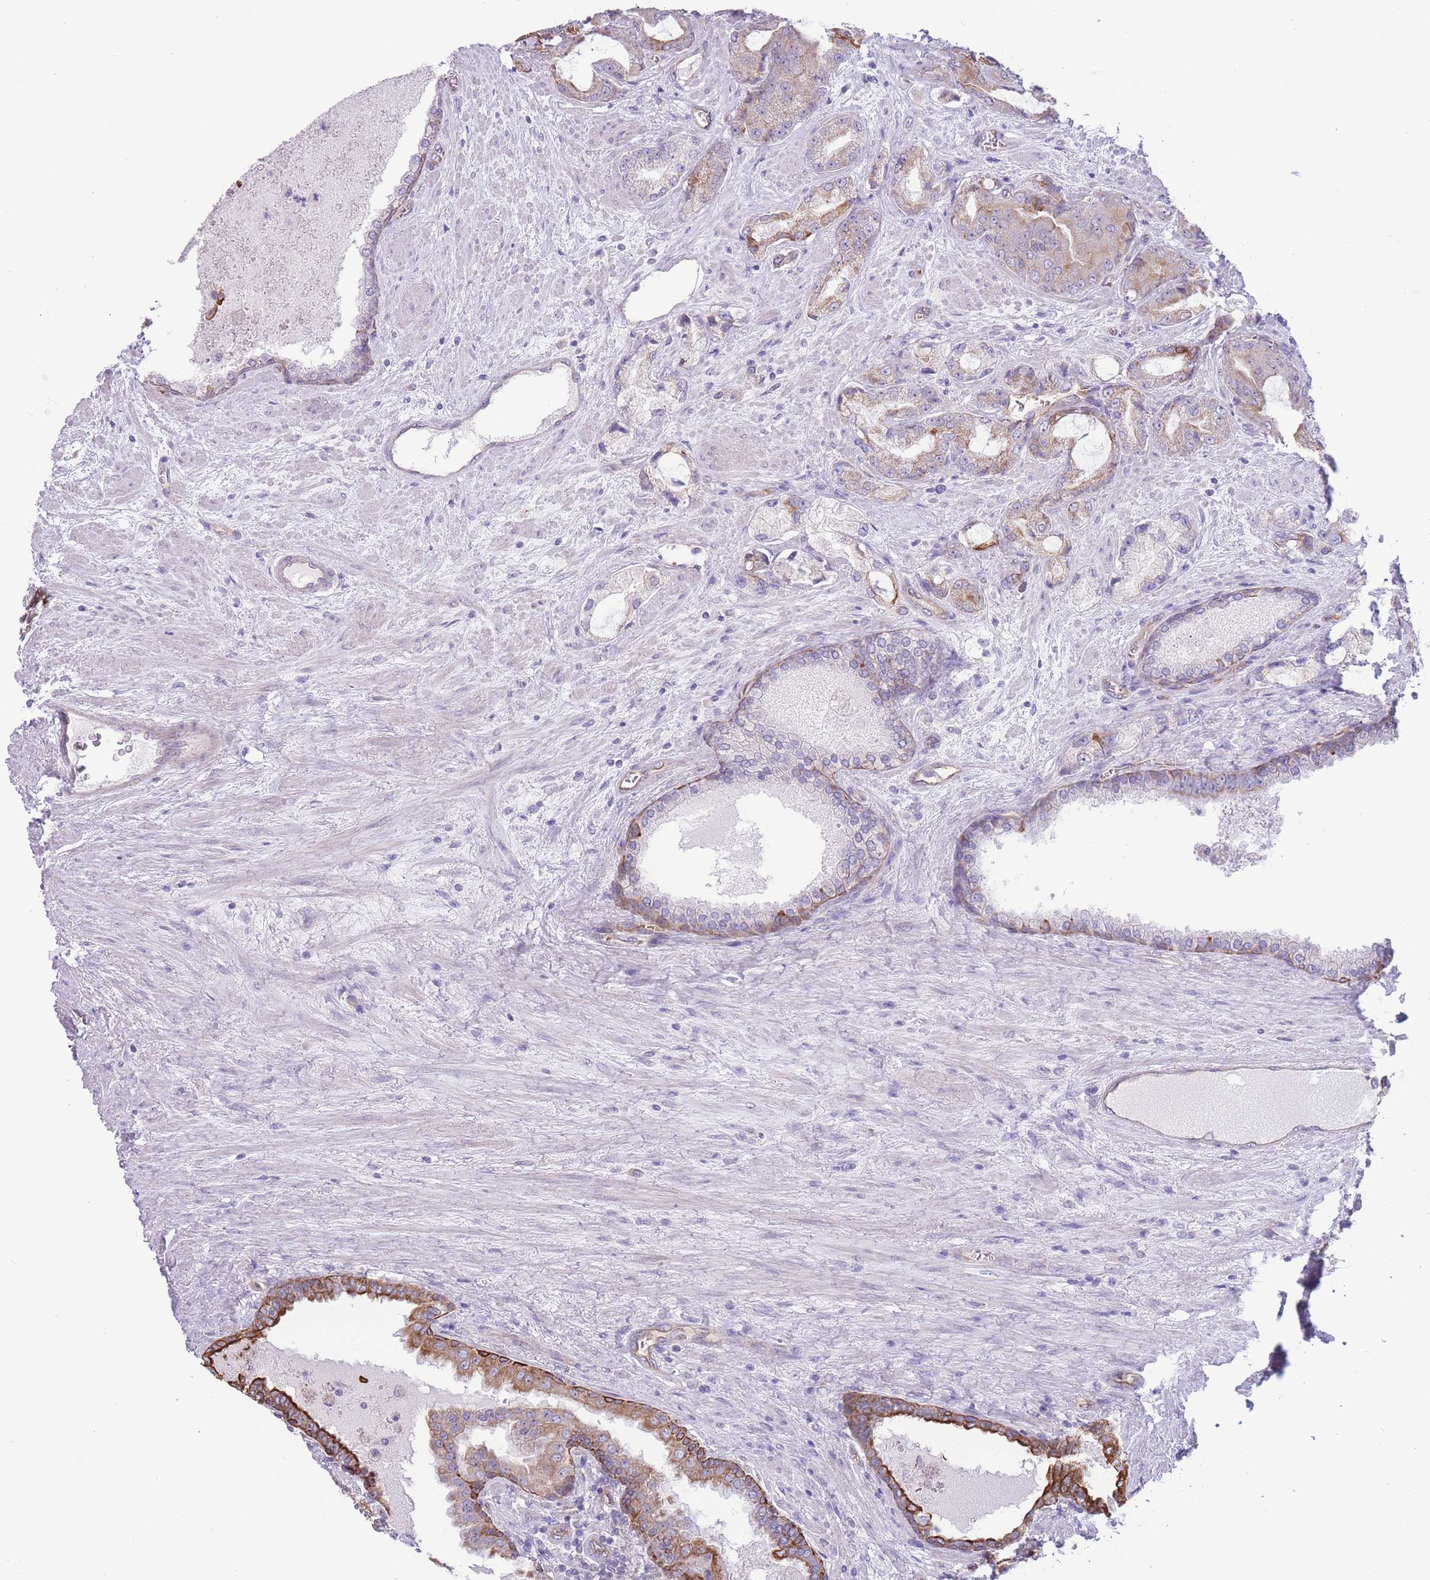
{"staining": {"intensity": "moderate", "quantity": "<25%", "location": "cytoplasmic/membranous"}, "tissue": "prostate cancer", "cell_type": "Tumor cells", "image_type": "cancer", "snomed": [{"axis": "morphology", "description": "Adenocarcinoma, High grade"}, {"axis": "topography", "description": "Prostate"}], "caption": "About <25% of tumor cells in prostate adenocarcinoma (high-grade) demonstrate moderate cytoplasmic/membranous protein staining as visualized by brown immunohistochemical staining.", "gene": "MRPS31", "patient": {"sex": "male", "age": 68}}